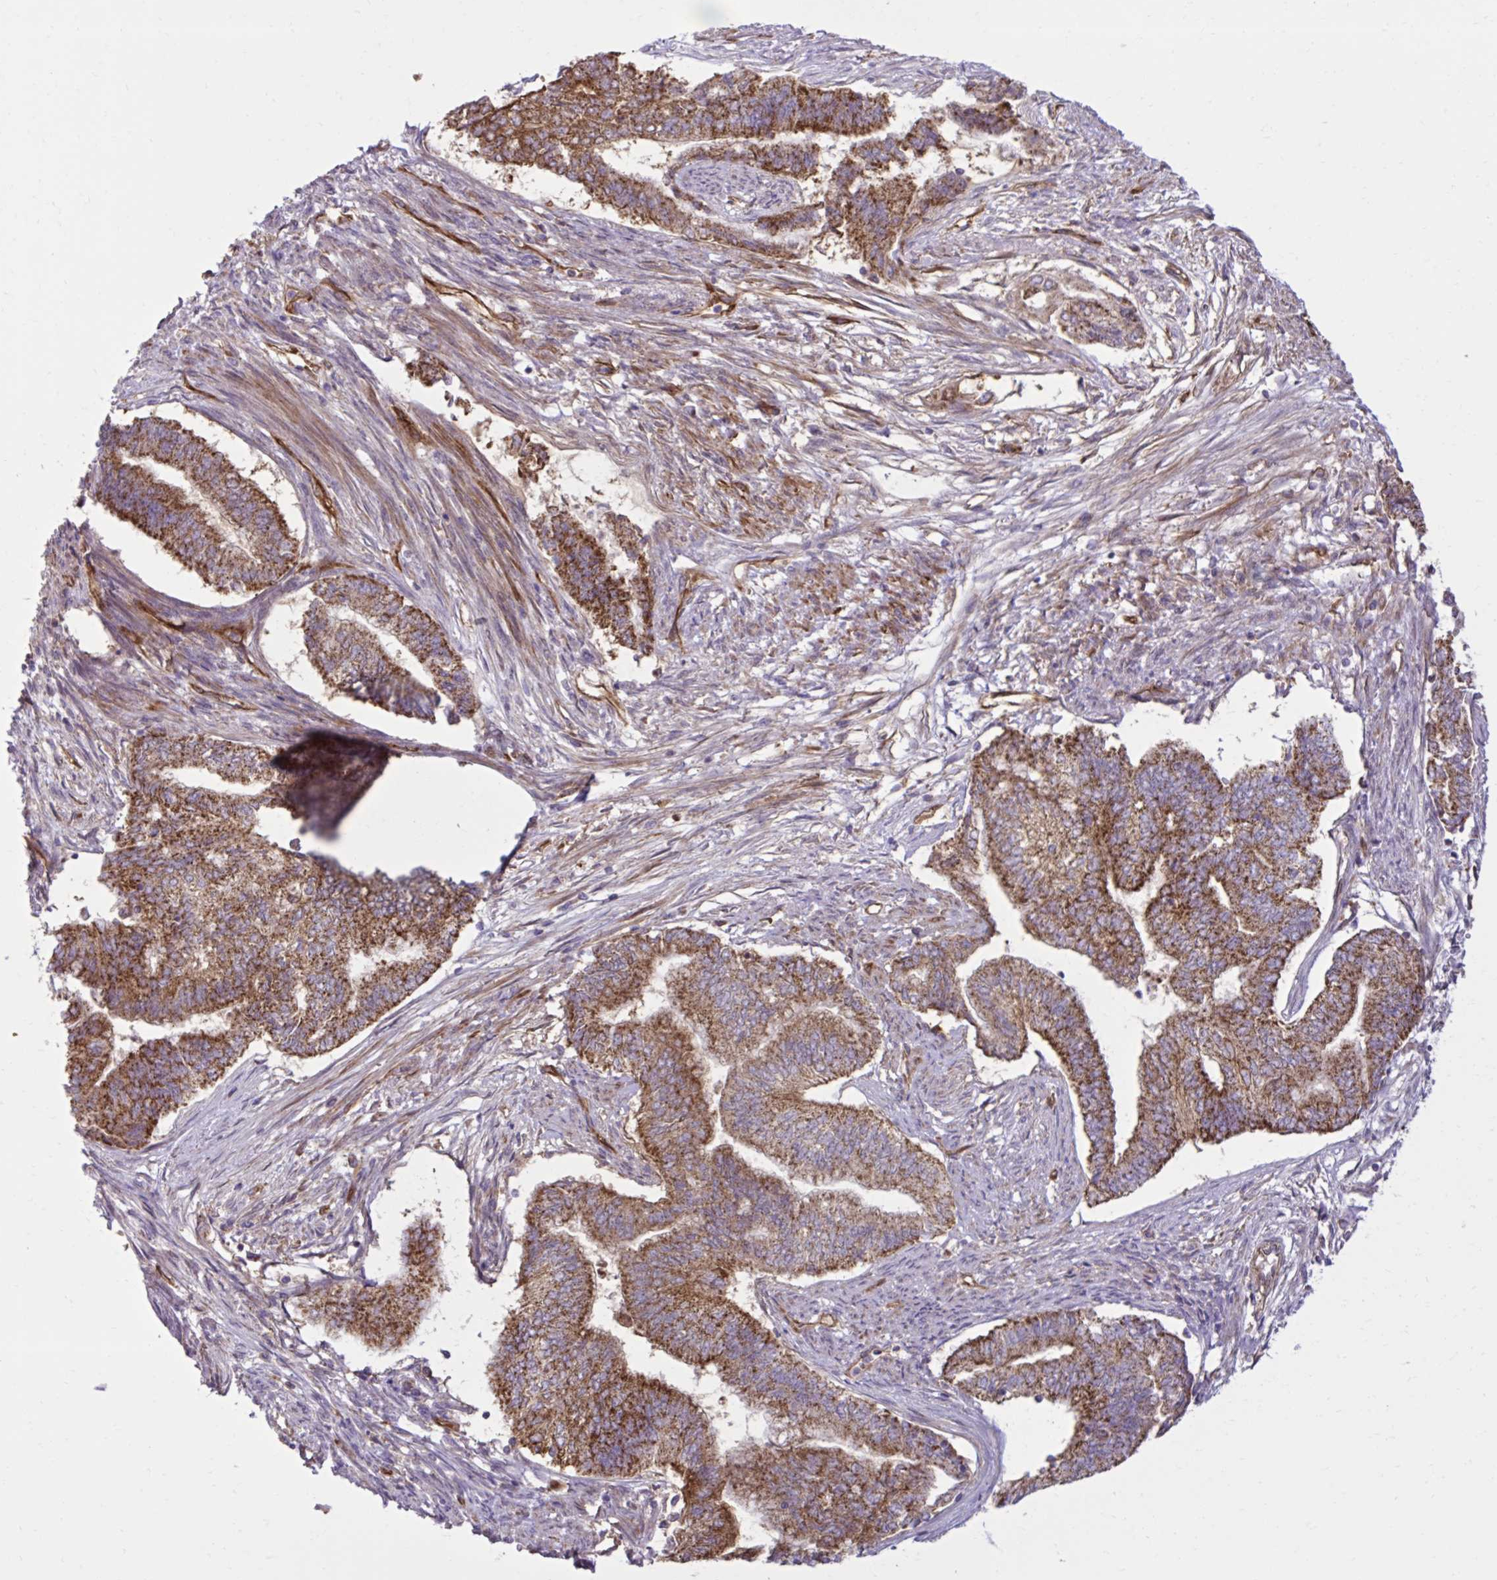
{"staining": {"intensity": "strong", "quantity": ">75%", "location": "cytoplasmic/membranous"}, "tissue": "endometrial cancer", "cell_type": "Tumor cells", "image_type": "cancer", "snomed": [{"axis": "morphology", "description": "Adenocarcinoma, NOS"}, {"axis": "topography", "description": "Endometrium"}], "caption": "Immunohistochemical staining of human endometrial cancer (adenocarcinoma) demonstrates high levels of strong cytoplasmic/membranous positivity in about >75% of tumor cells.", "gene": "LIMS1", "patient": {"sex": "female", "age": 65}}